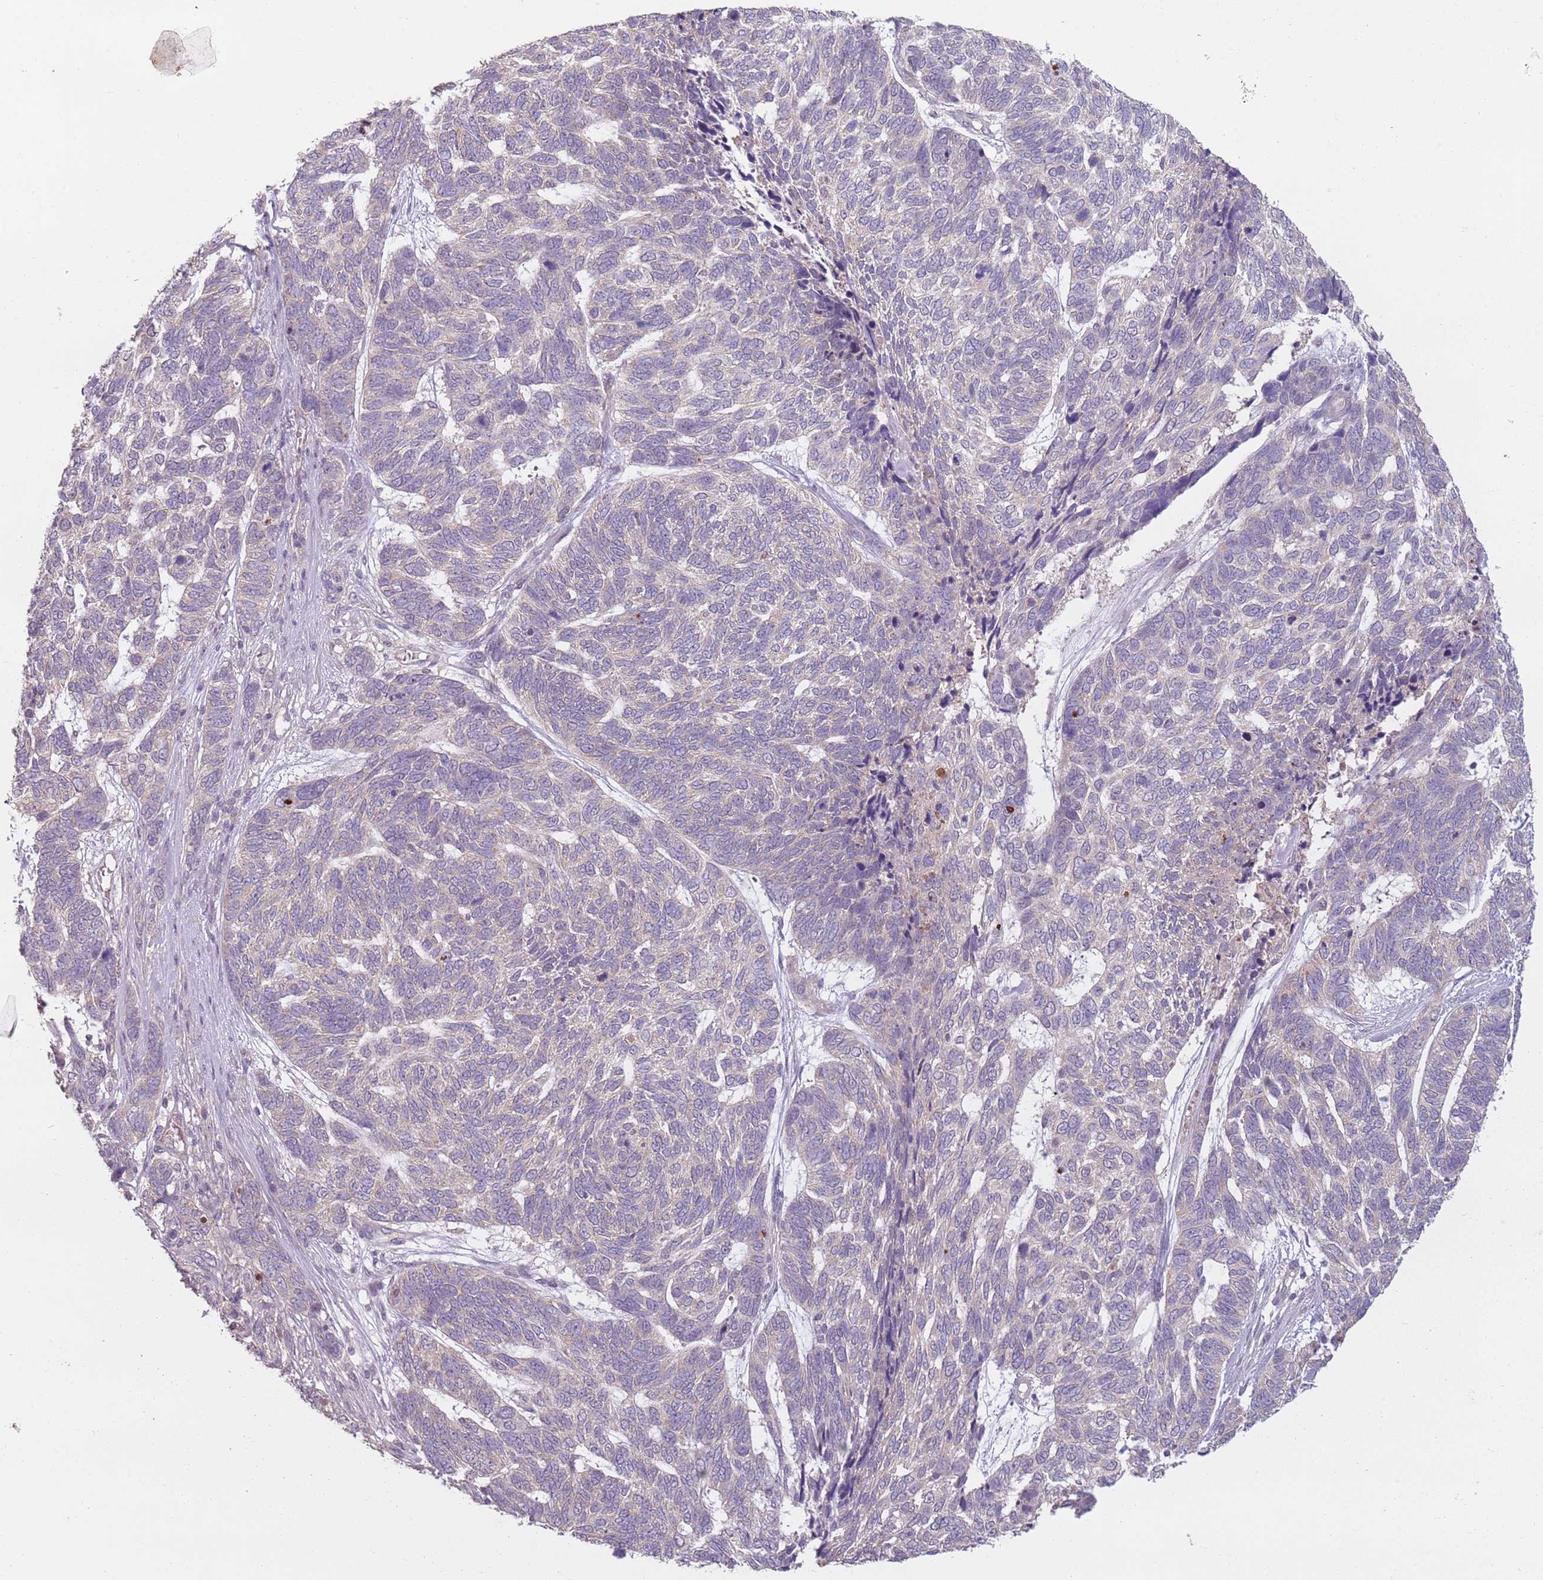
{"staining": {"intensity": "negative", "quantity": "none", "location": "none"}, "tissue": "skin cancer", "cell_type": "Tumor cells", "image_type": "cancer", "snomed": [{"axis": "morphology", "description": "Basal cell carcinoma"}, {"axis": "topography", "description": "Skin"}], "caption": "There is no significant positivity in tumor cells of skin cancer.", "gene": "TEKT4", "patient": {"sex": "female", "age": 65}}